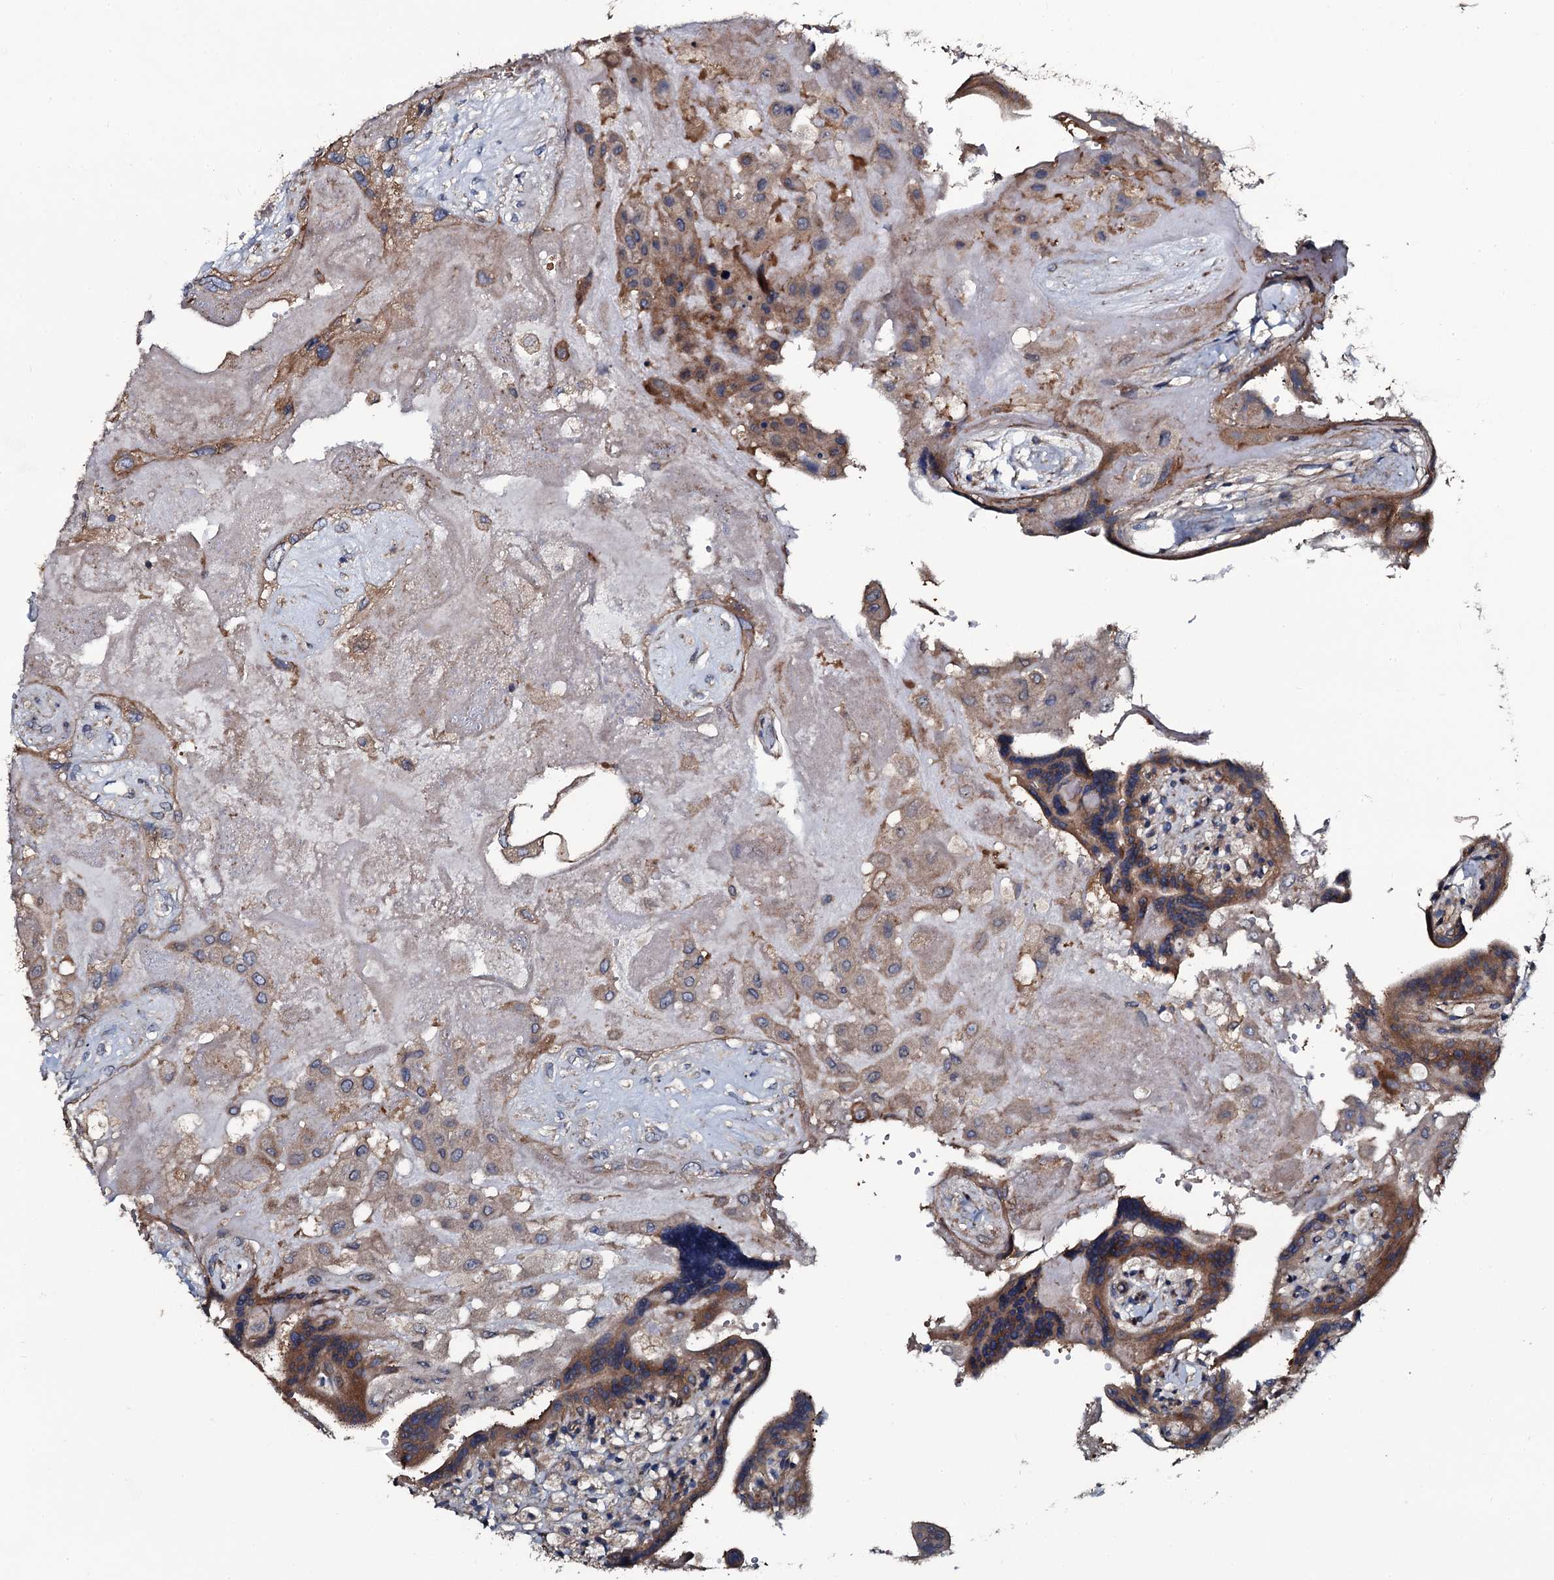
{"staining": {"intensity": "moderate", "quantity": "25%-75%", "location": "cytoplasmic/membranous"}, "tissue": "placenta", "cell_type": "Trophoblastic cells", "image_type": "normal", "snomed": [{"axis": "morphology", "description": "Normal tissue, NOS"}, {"axis": "topography", "description": "Placenta"}], "caption": "Benign placenta was stained to show a protein in brown. There is medium levels of moderate cytoplasmic/membranous expression in approximately 25%-75% of trophoblastic cells. Nuclei are stained in blue.", "gene": "USPL1", "patient": {"sex": "female", "age": 37}}